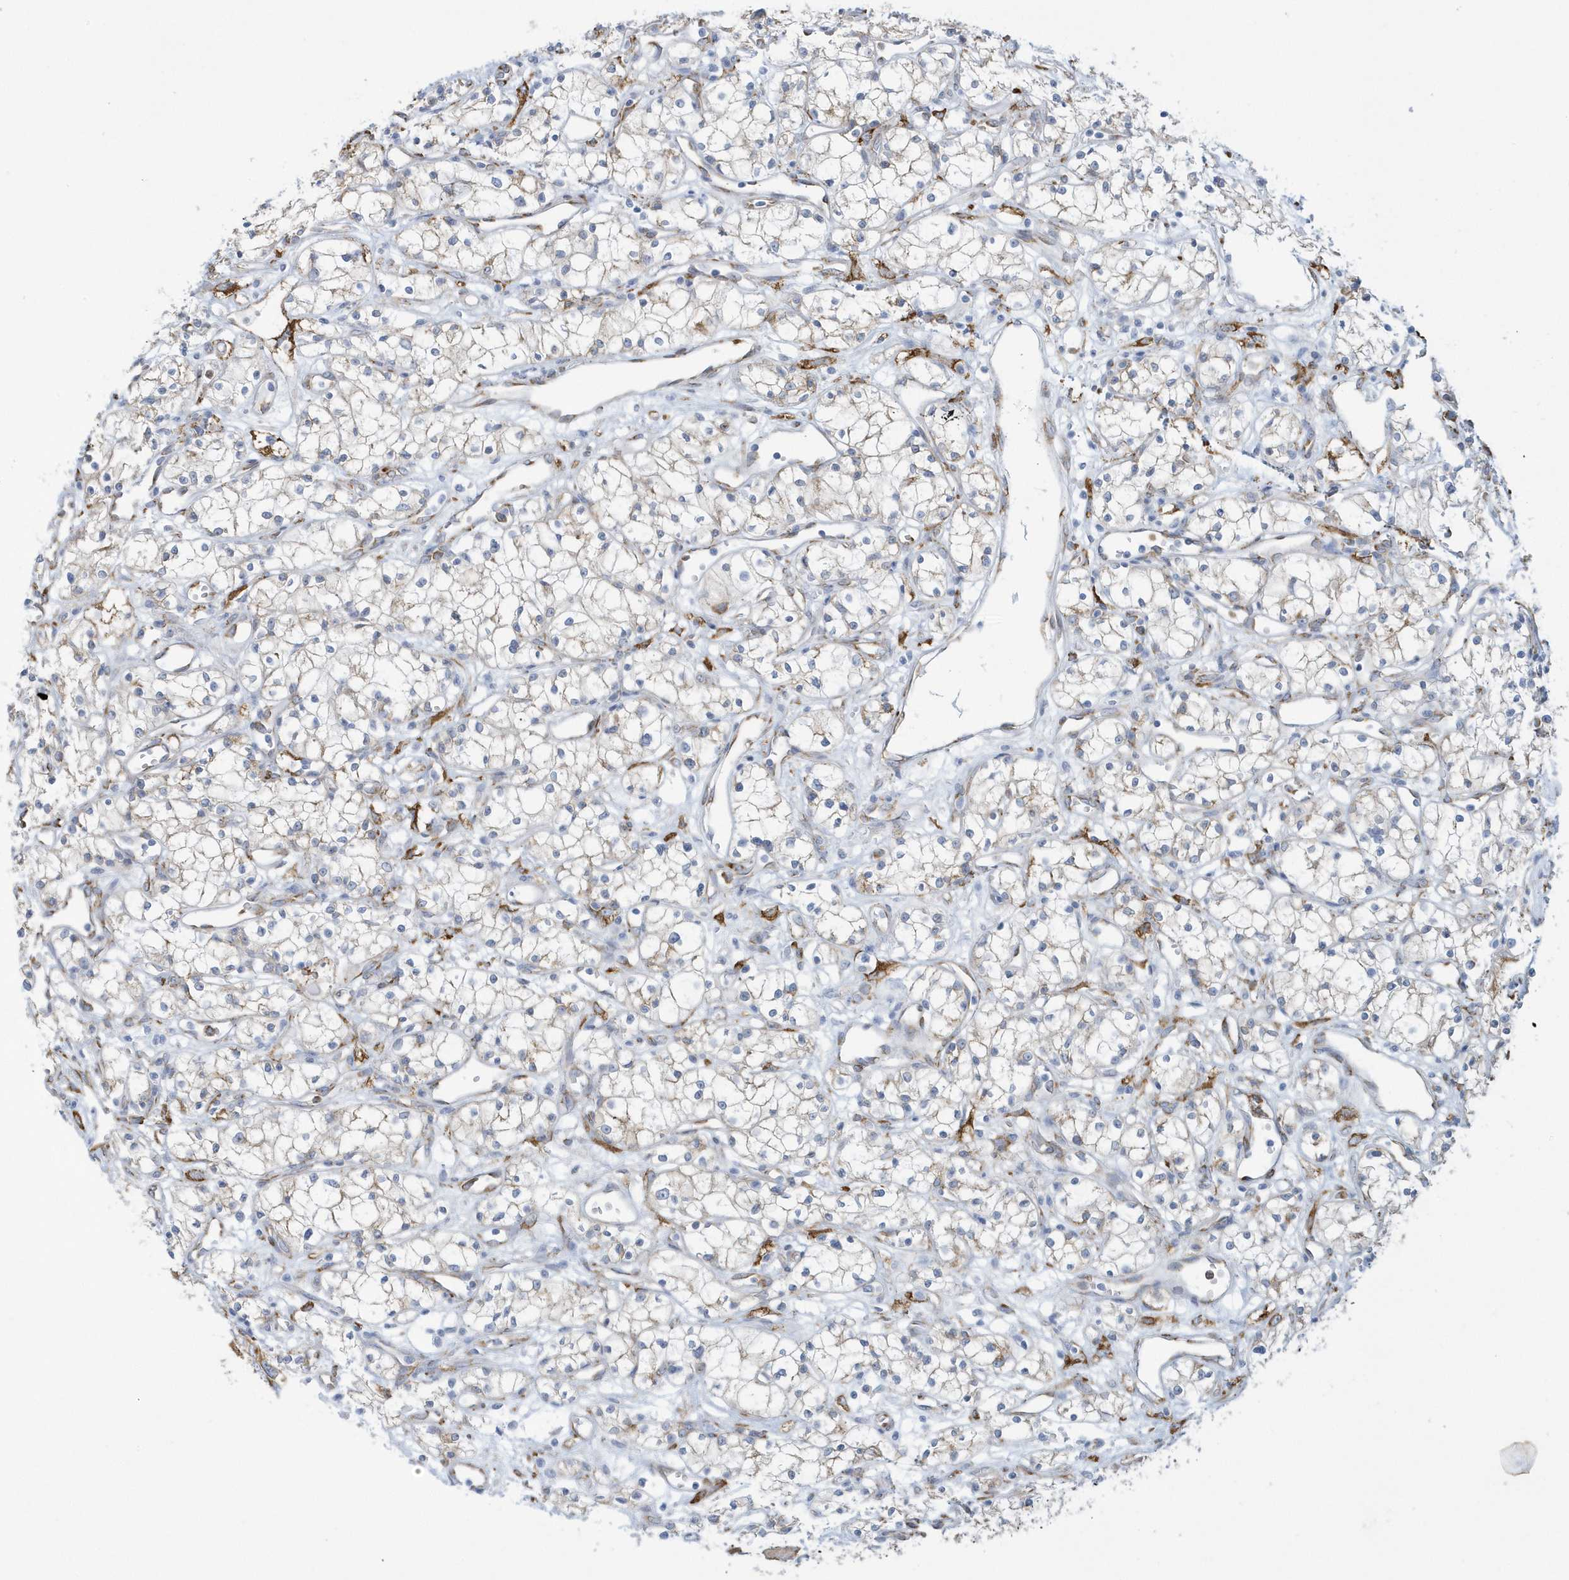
{"staining": {"intensity": "negative", "quantity": "none", "location": "none"}, "tissue": "renal cancer", "cell_type": "Tumor cells", "image_type": "cancer", "snomed": [{"axis": "morphology", "description": "Adenocarcinoma, NOS"}, {"axis": "topography", "description": "Kidney"}], "caption": "Renal cancer (adenocarcinoma) was stained to show a protein in brown. There is no significant expression in tumor cells. (Stains: DAB immunohistochemistry (IHC) with hematoxylin counter stain, Microscopy: brightfield microscopy at high magnification).", "gene": "DCAF1", "patient": {"sex": "male", "age": 59}}